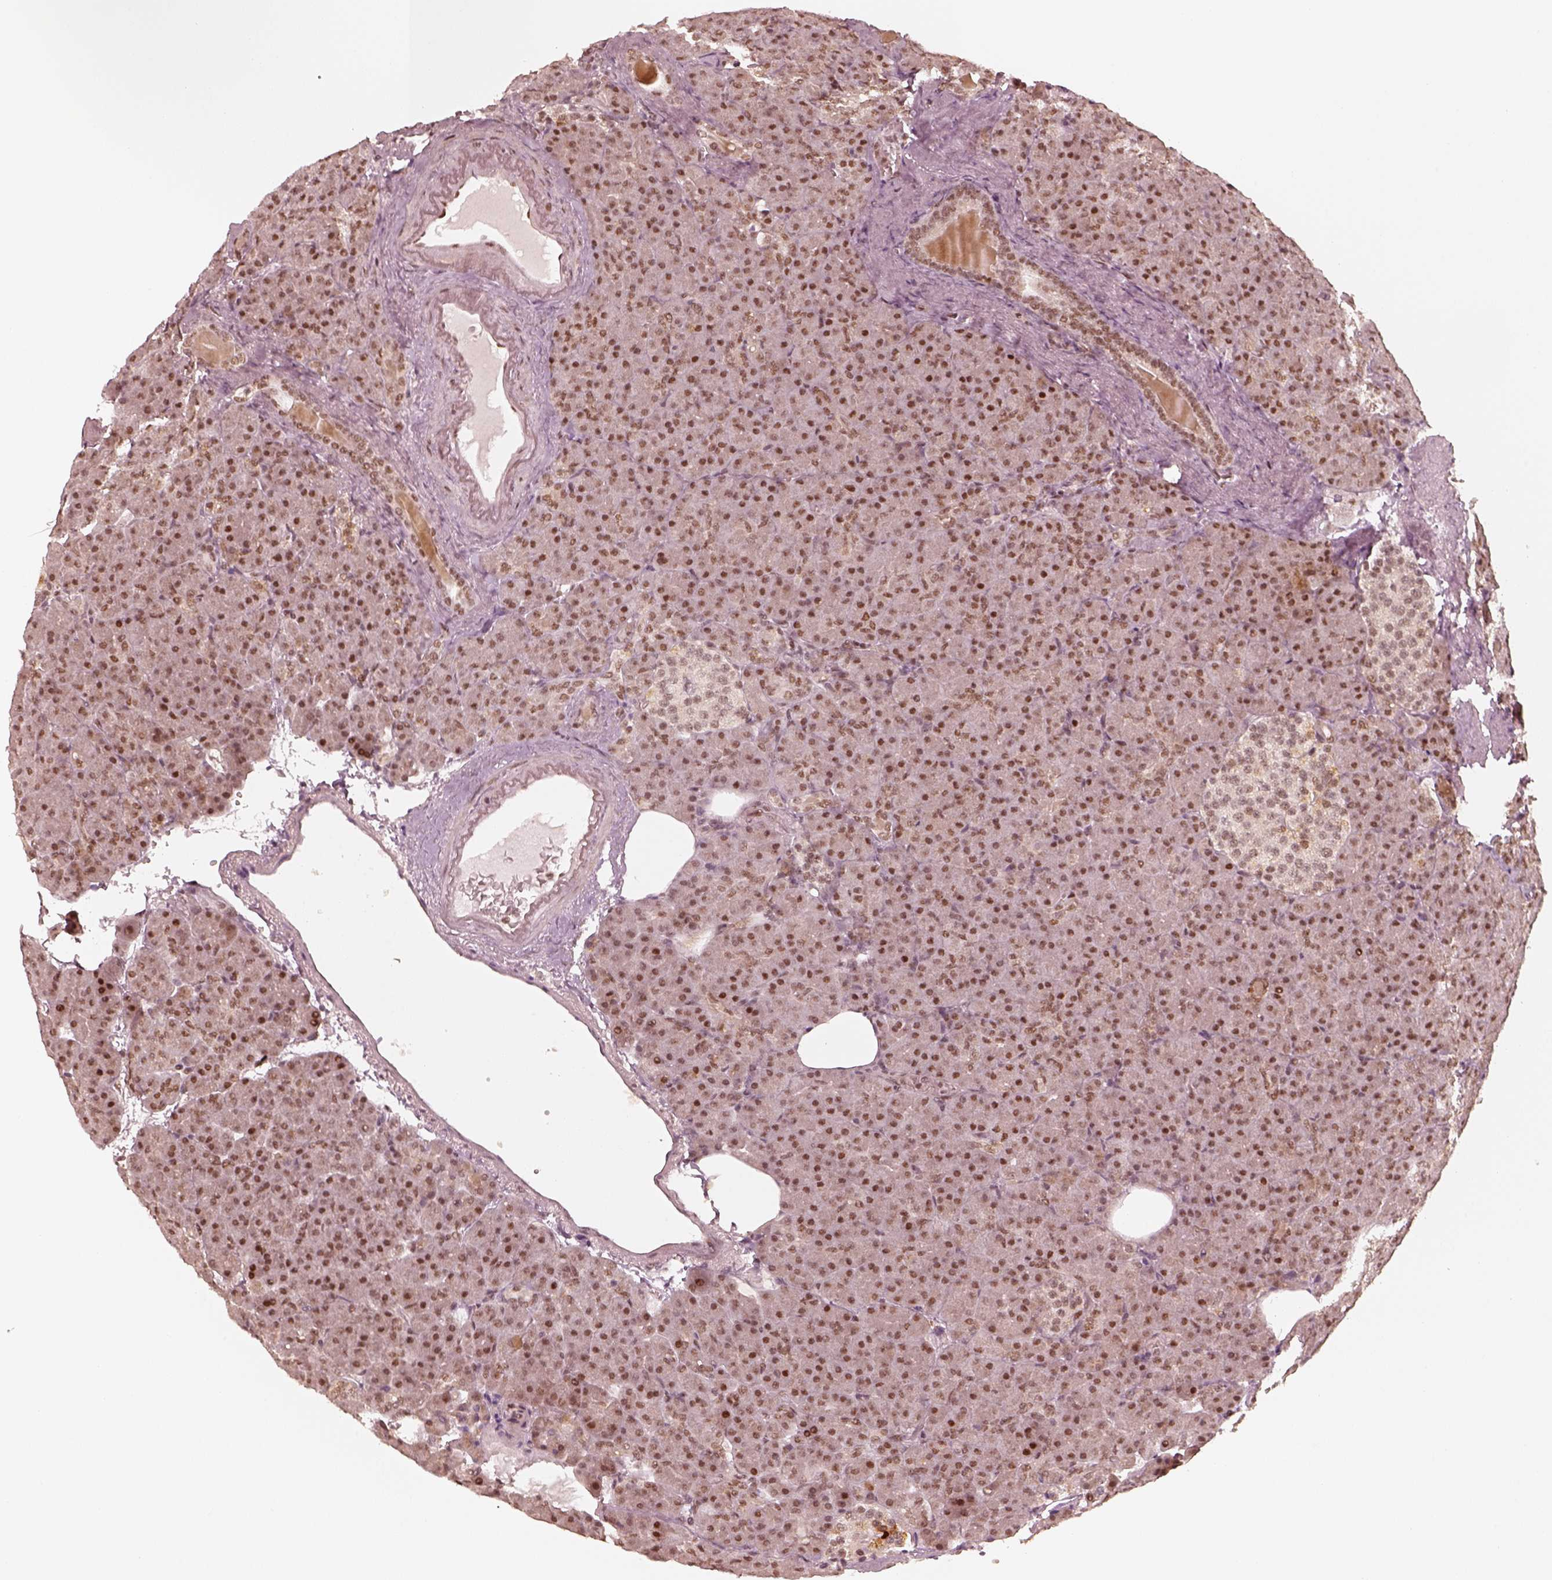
{"staining": {"intensity": "strong", "quantity": ">75%", "location": "nuclear"}, "tissue": "pancreas", "cell_type": "Exocrine glandular cells", "image_type": "normal", "snomed": [{"axis": "morphology", "description": "Normal tissue, NOS"}, {"axis": "topography", "description": "Pancreas"}], "caption": "This photomicrograph demonstrates IHC staining of unremarkable human pancreas, with high strong nuclear expression in about >75% of exocrine glandular cells.", "gene": "GMEB2", "patient": {"sex": "female", "age": 74}}